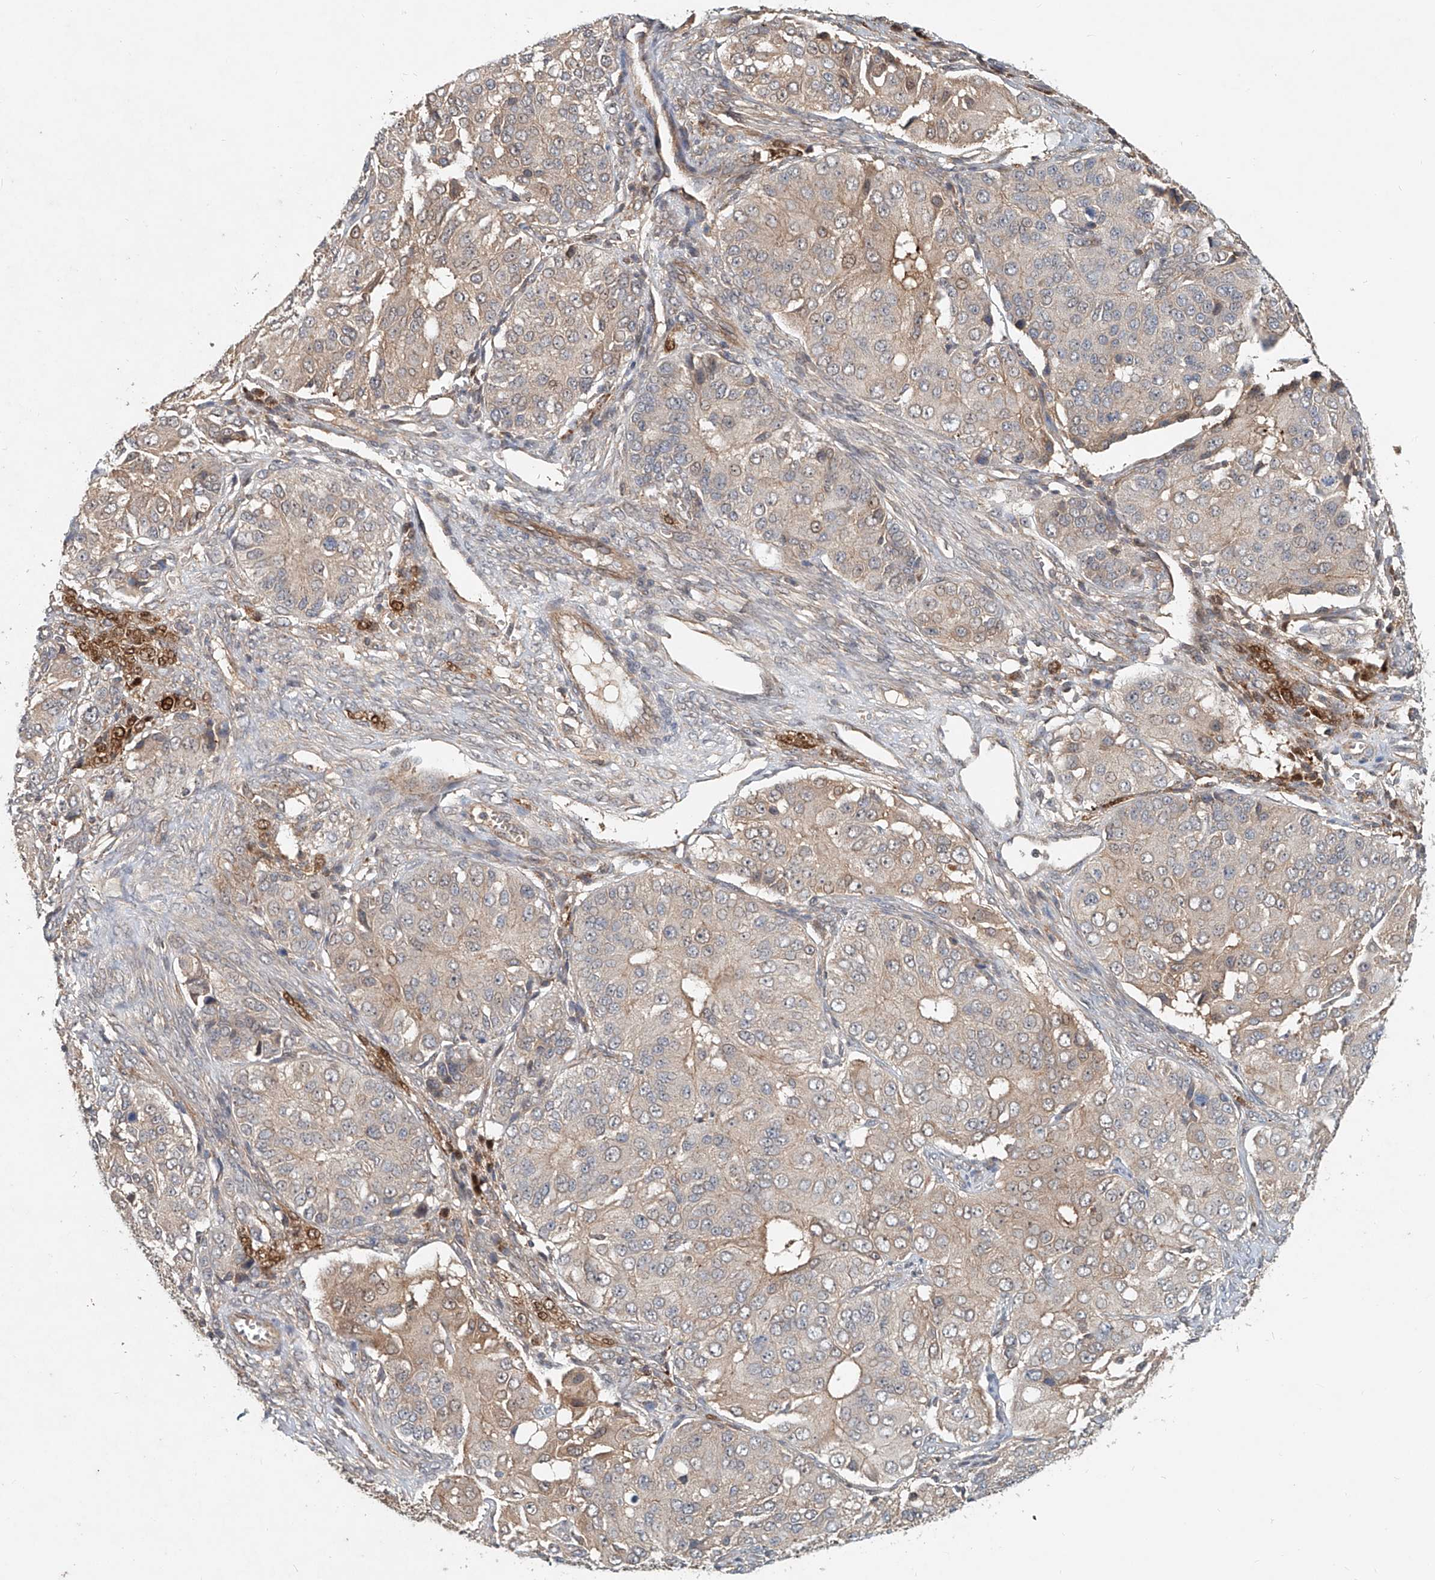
{"staining": {"intensity": "weak", "quantity": "25%-75%", "location": "cytoplasmic/membranous"}, "tissue": "ovarian cancer", "cell_type": "Tumor cells", "image_type": "cancer", "snomed": [{"axis": "morphology", "description": "Carcinoma, endometroid"}, {"axis": "topography", "description": "Ovary"}], "caption": "Human endometroid carcinoma (ovarian) stained with a protein marker demonstrates weak staining in tumor cells.", "gene": "IER5", "patient": {"sex": "female", "age": 51}}